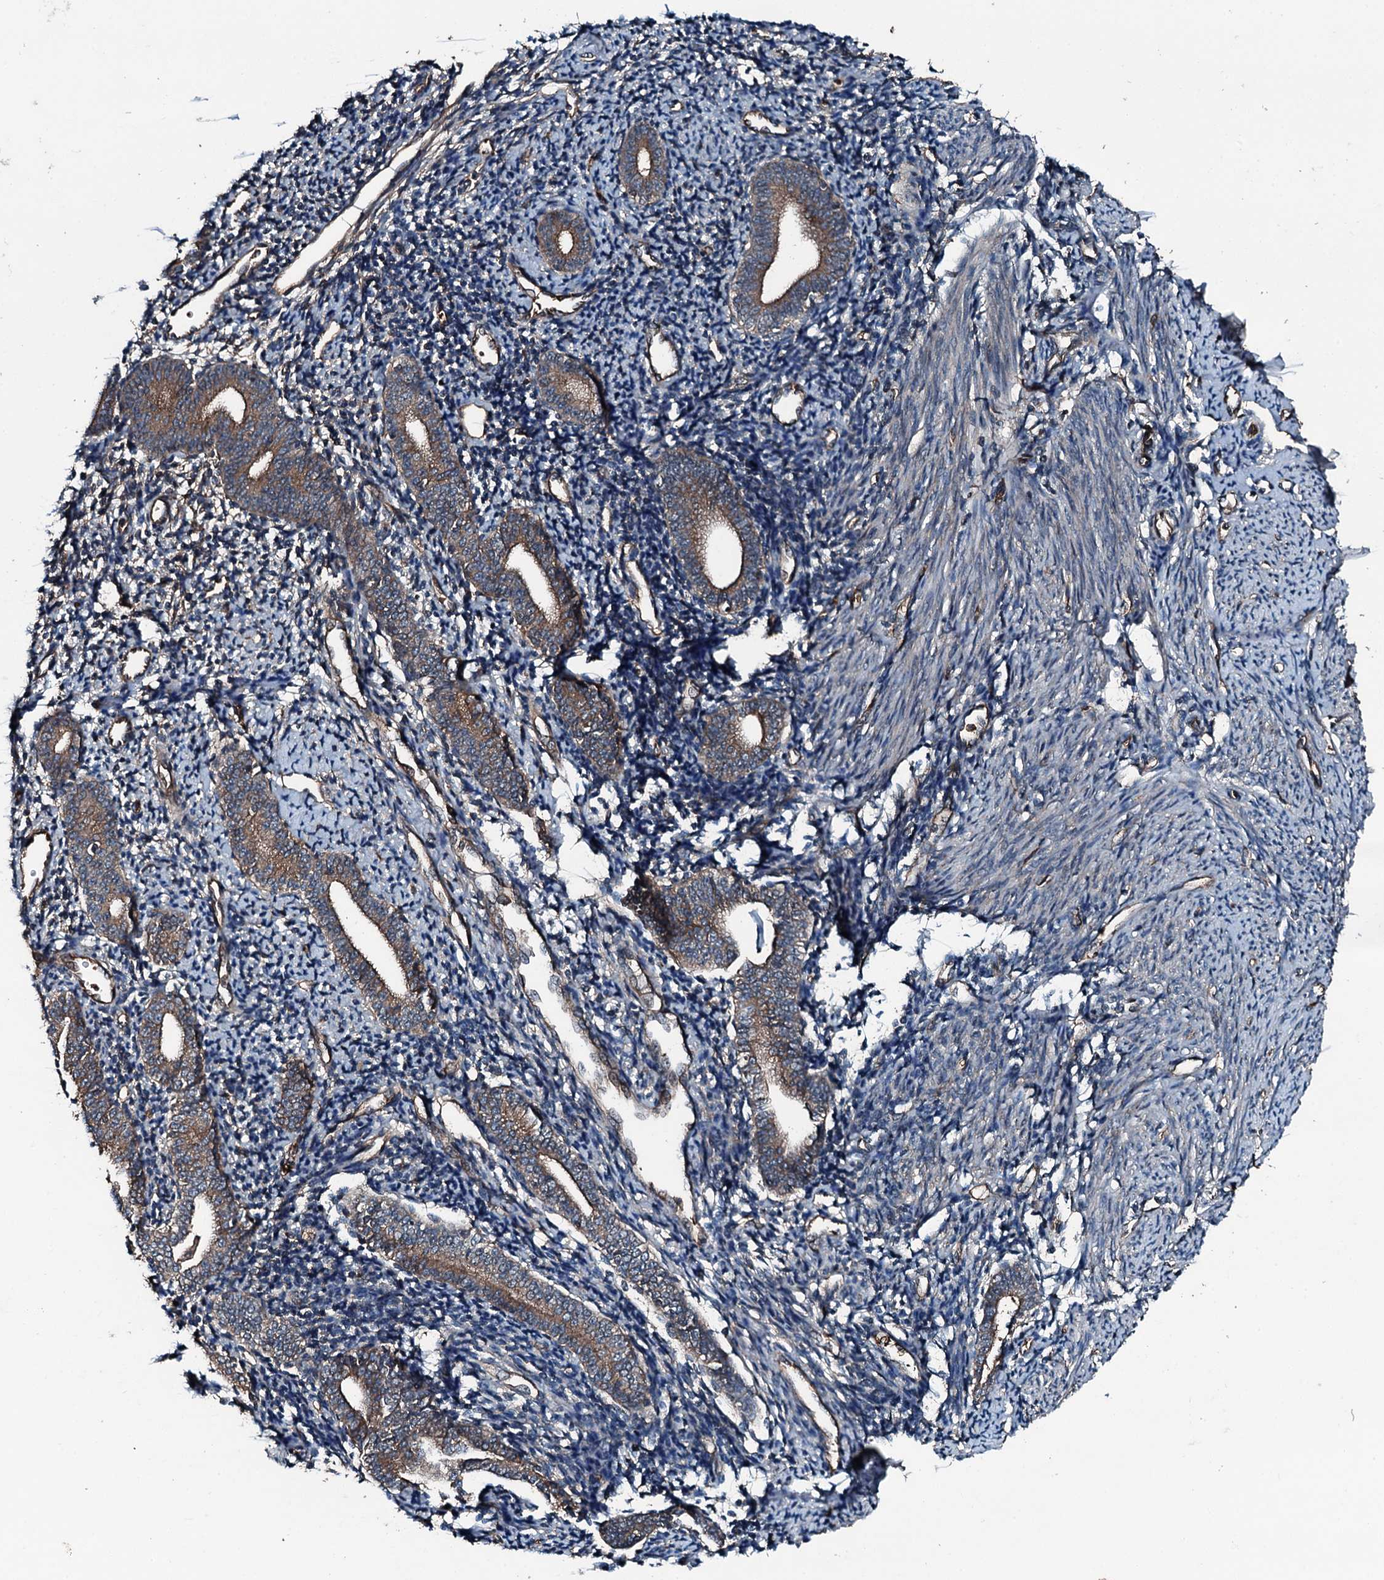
{"staining": {"intensity": "moderate", "quantity": "<25%", "location": "cytoplasmic/membranous"}, "tissue": "endometrium", "cell_type": "Cells in endometrial stroma", "image_type": "normal", "snomed": [{"axis": "morphology", "description": "Normal tissue, NOS"}, {"axis": "topography", "description": "Endometrium"}], "caption": "A brown stain labels moderate cytoplasmic/membranous expression of a protein in cells in endometrial stroma of normal endometrium. (DAB IHC, brown staining for protein, blue staining for nuclei).", "gene": "TRIM7", "patient": {"sex": "female", "age": 56}}